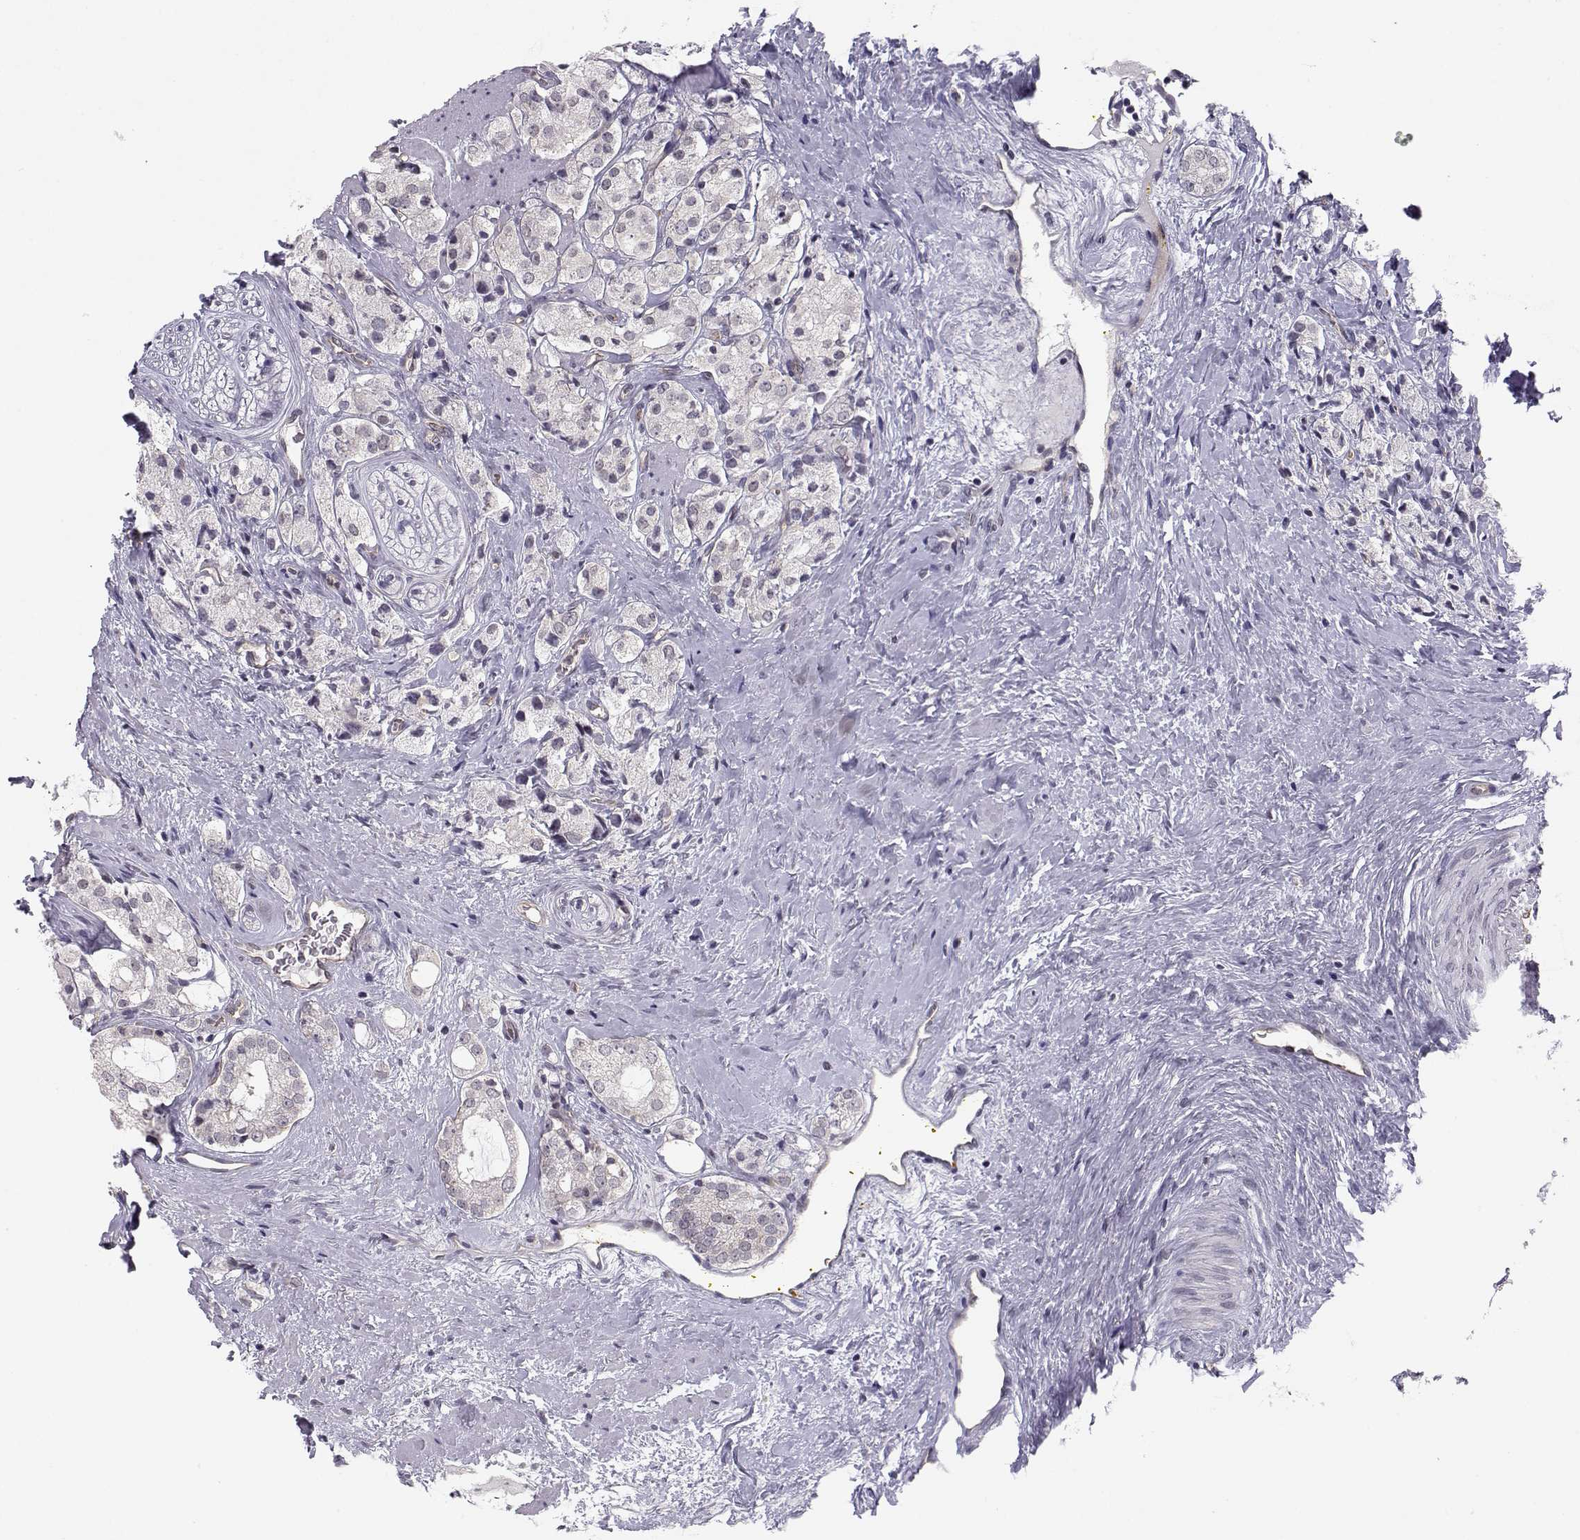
{"staining": {"intensity": "negative", "quantity": "none", "location": "none"}, "tissue": "prostate cancer", "cell_type": "Tumor cells", "image_type": "cancer", "snomed": [{"axis": "morphology", "description": "Adenocarcinoma, NOS"}, {"axis": "topography", "description": "Prostate"}], "caption": "High magnification brightfield microscopy of prostate adenocarcinoma stained with DAB (3,3'-diaminobenzidine) (brown) and counterstained with hematoxylin (blue): tumor cells show no significant expression.", "gene": "KIF13B", "patient": {"sex": "male", "age": 66}}